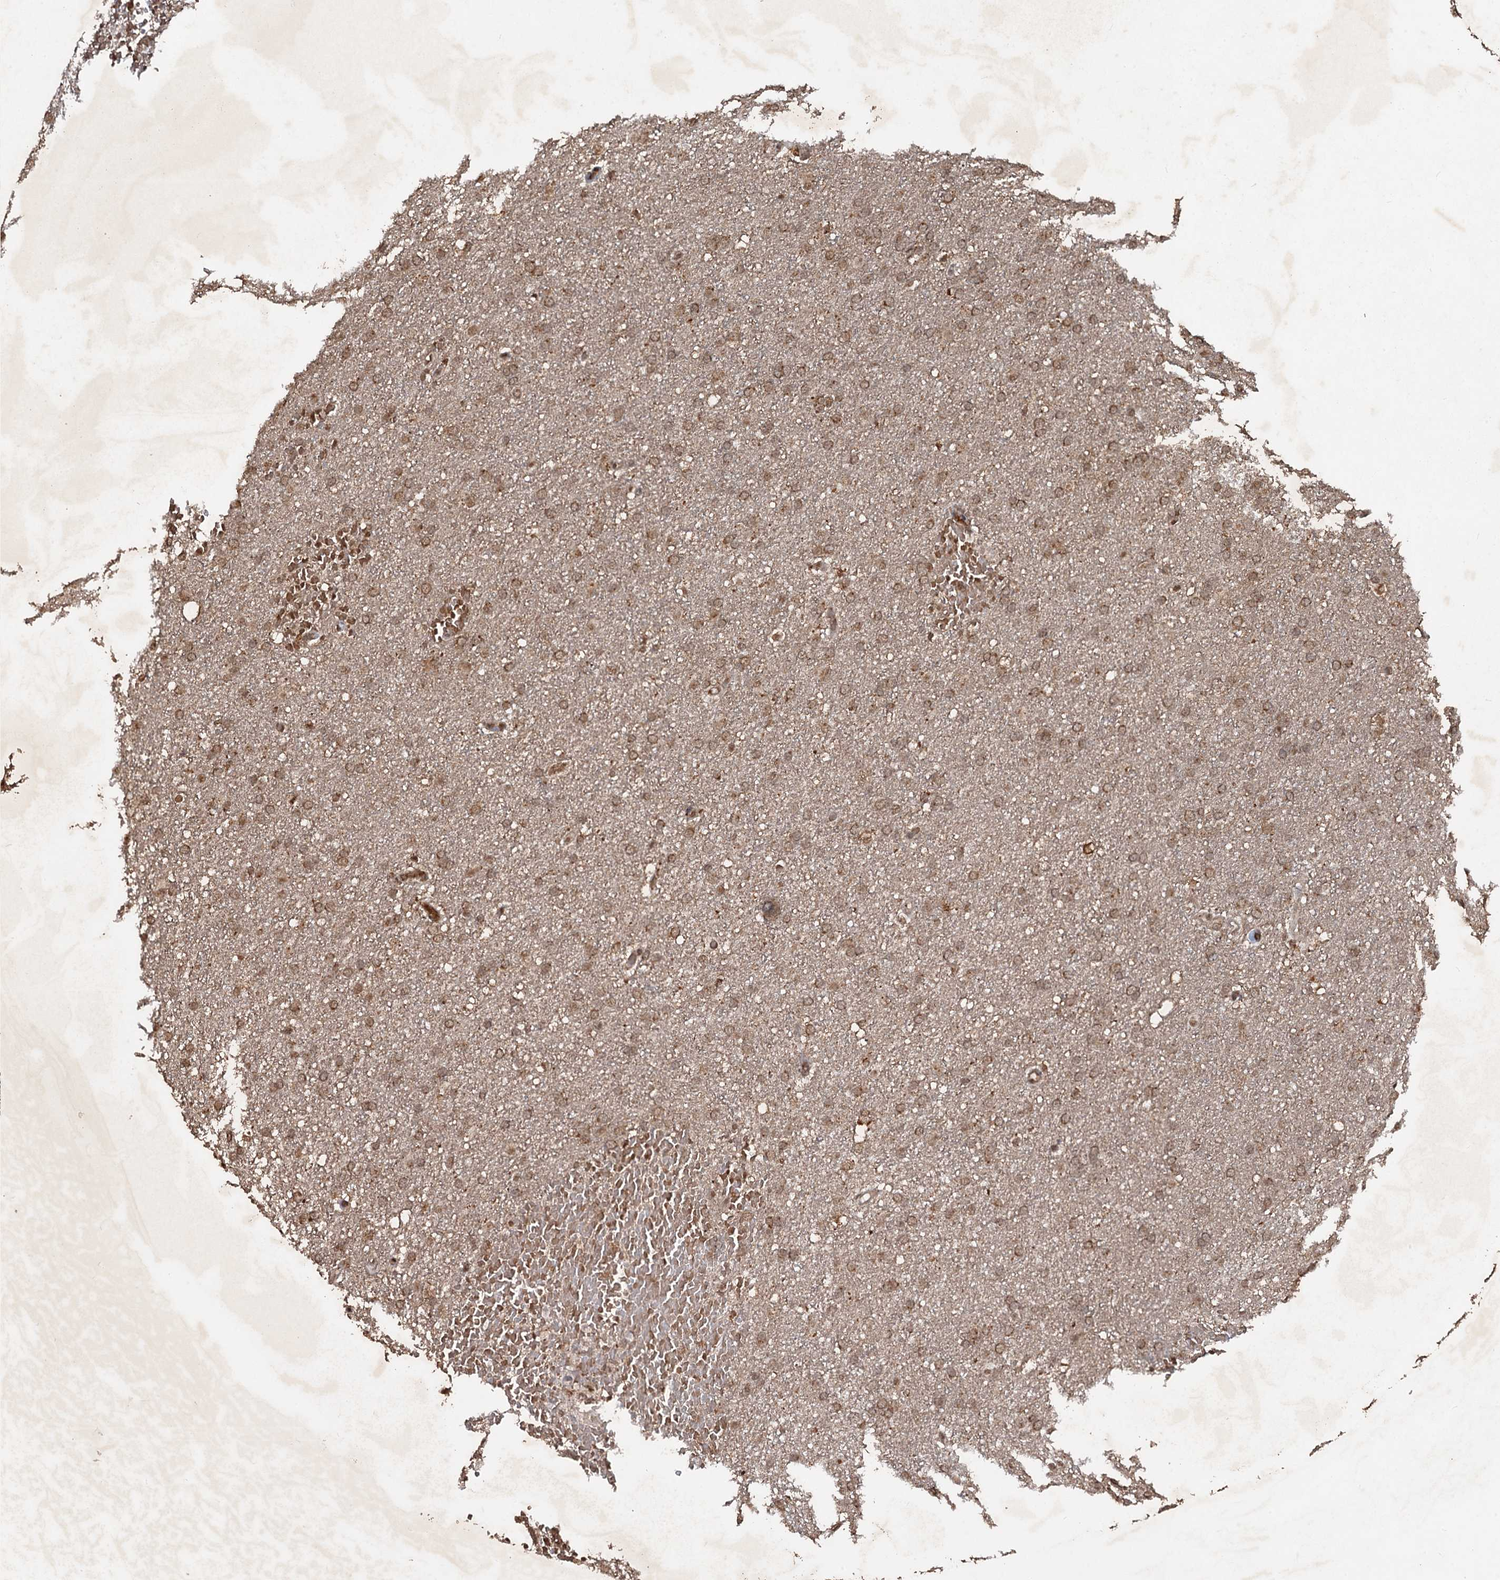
{"staining": {"intensity": "weak", "quantity": ">75%", "location": "cytoplasmic/membranous"}, "tissue": "glioma", "cell_type": "Tumor cells", "image_type": "cancer", "snomed": [{"axis": "morphology", "description": "Glioma, malignant, High grade"}, {"axis": "topography", "description": "Cerebral cortex"}], "caption": "A low amount of weak cytoplasmic/membranous expression is seen in approximately >75% of tumor cells in malignant high-grade glioma tissue.", "gene": "REP15", "patient": {"sex": "female", "age": 36}}